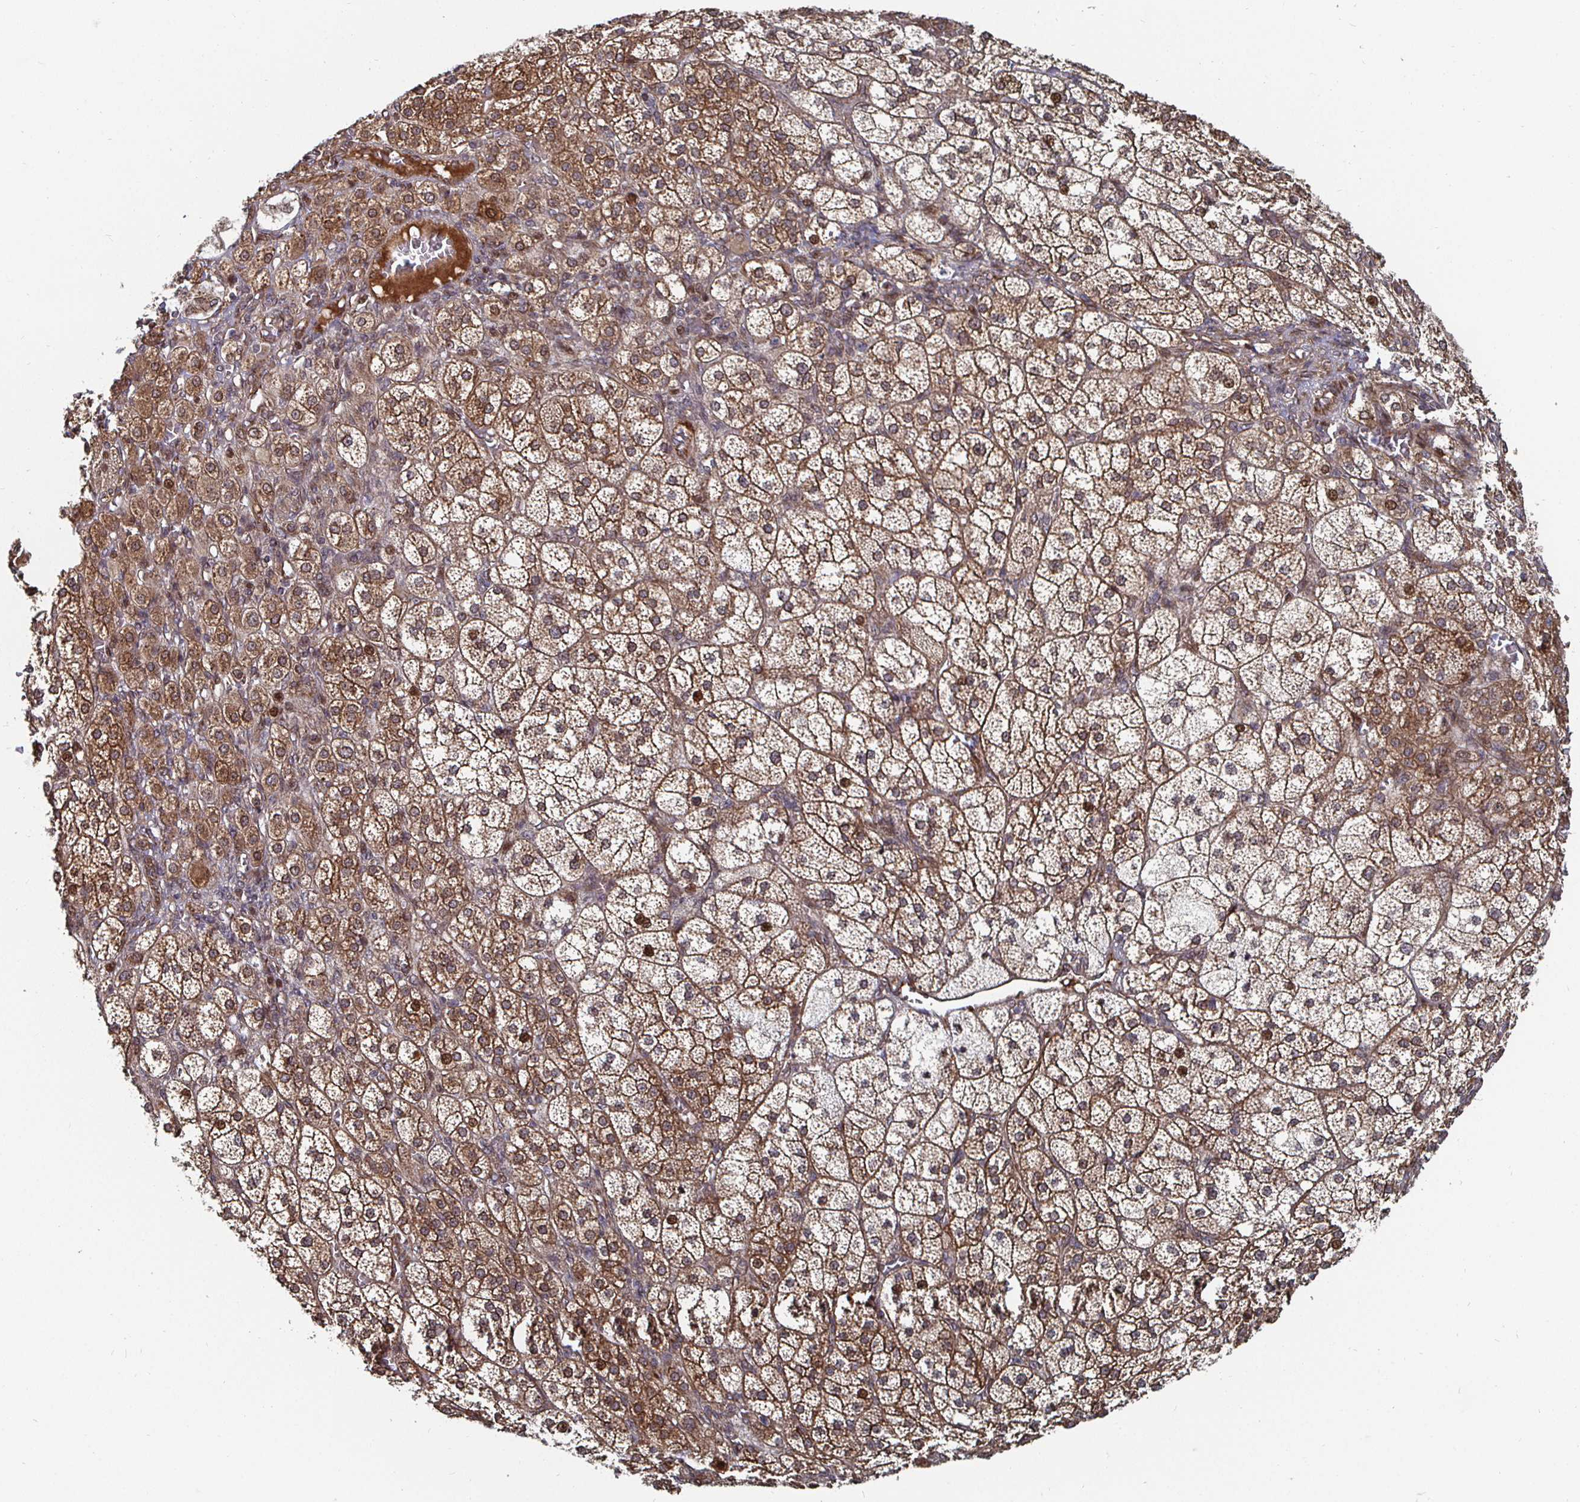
{"staining": {"intensity": "strong", "quantity": ">75%", "location": "cytoplasmic/membranous"}, "tissue": "adrenal gland", "cell_type": "Glandular cells", "image_type": "normal", "snomed": [{"axis": "morphology", "description": "Normal tissue, NOS"}, {"axis": "topography", "description": "Adrenal gland"}], "caption": "This is an image of immunohistochemistry staining of benign adrenal gland, which shows strong positivity in the cytoplasmic/membranous of glandular cells.", "gene": "TBKBP1", "patient": {"sex": "female", "age": 60}}